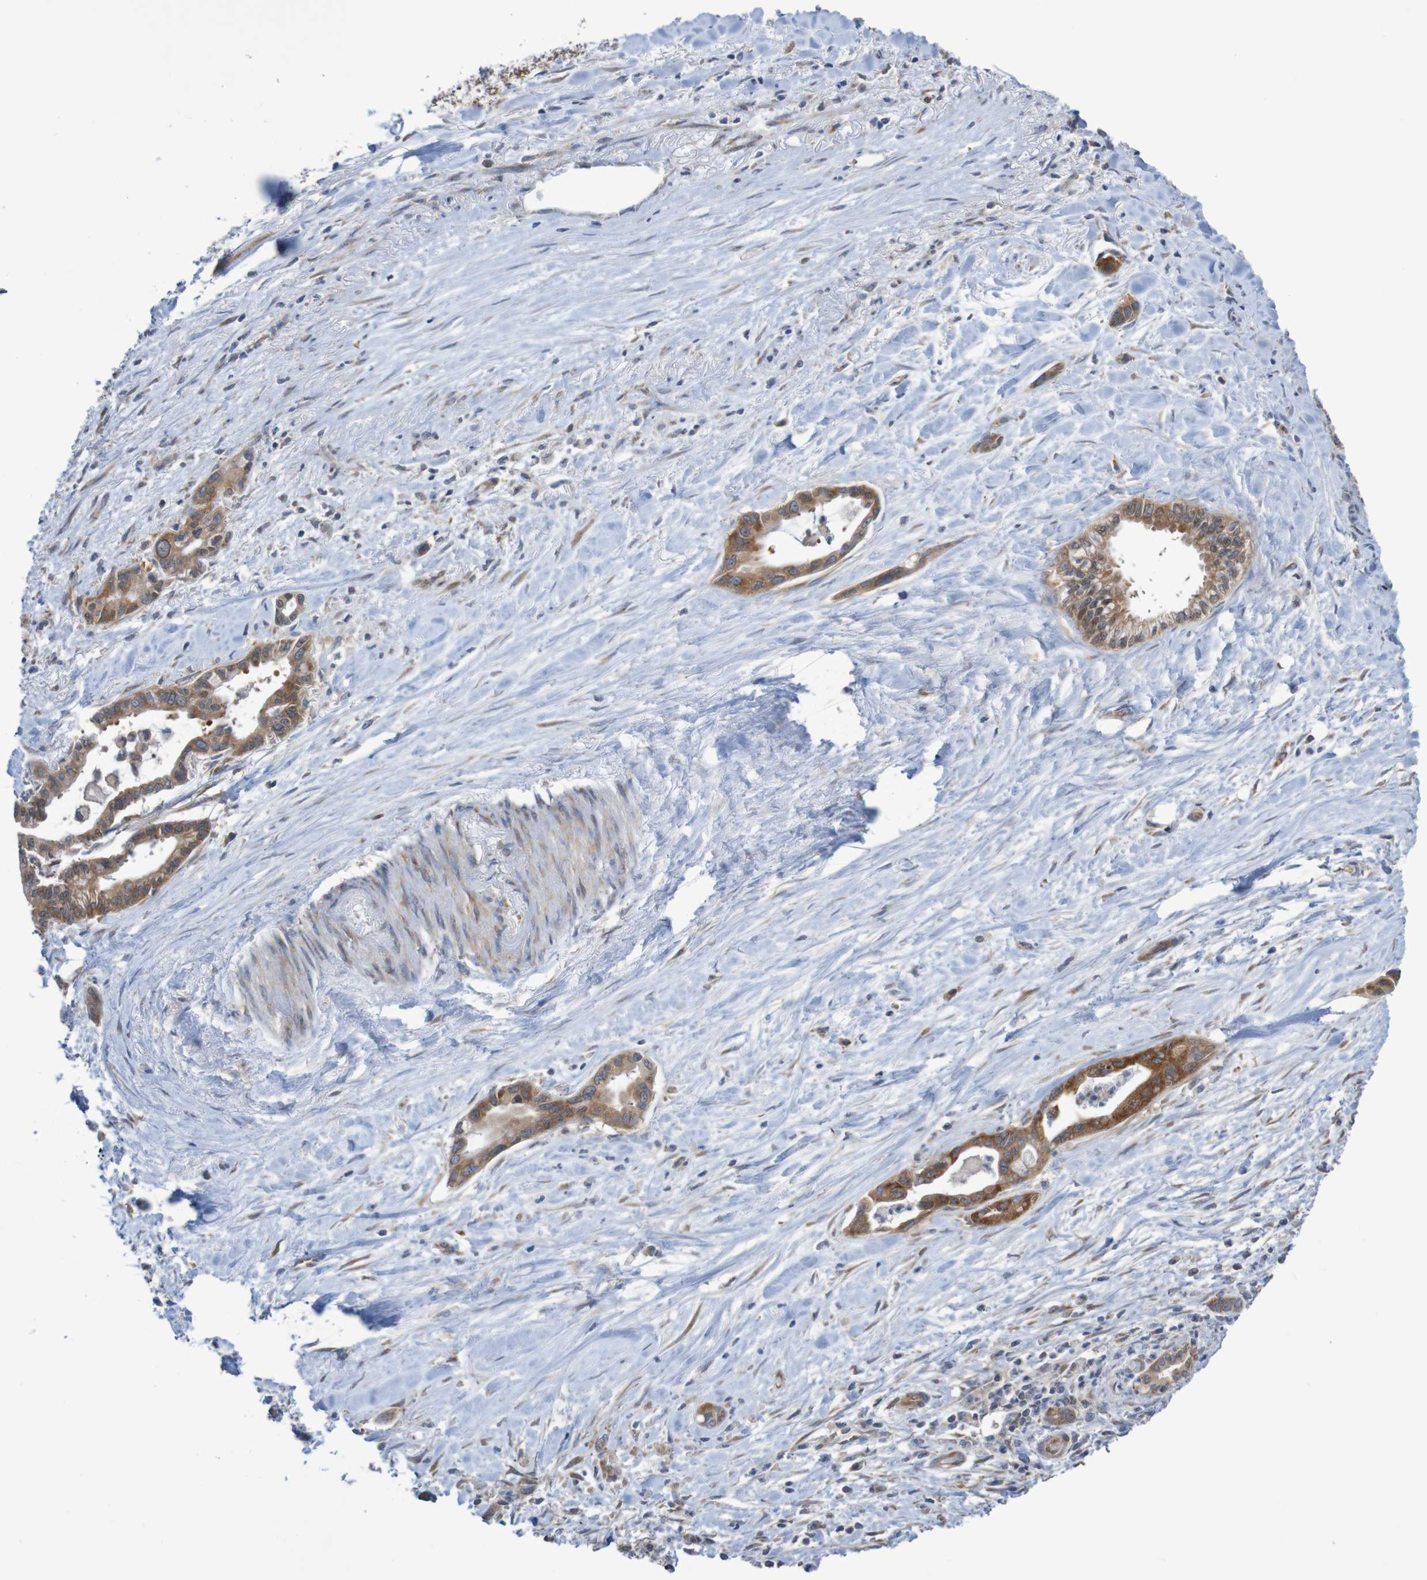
{"staining": {"intensity": "moderate", "quantity": ">75%", "location": "cytoplasmic/membranous"}, "tissue": "pancreatic cancer", "cell_type": "Tumor cells", "image_type": "cancer", "snomed": [{"axis": "morphology", "description": "Adenocarcinoma, NOS"}, {"axis": "topography", "description": "Pancreas"}], "caption": "Protein staining of pancreatic cancer (adenocarcinoma) tissue shows moderate cytoplasmic/membranous staining in approximately >75% of tumor cells.", "gene": "LRRC47", "patient": {"sex": "male", "age": 70}}